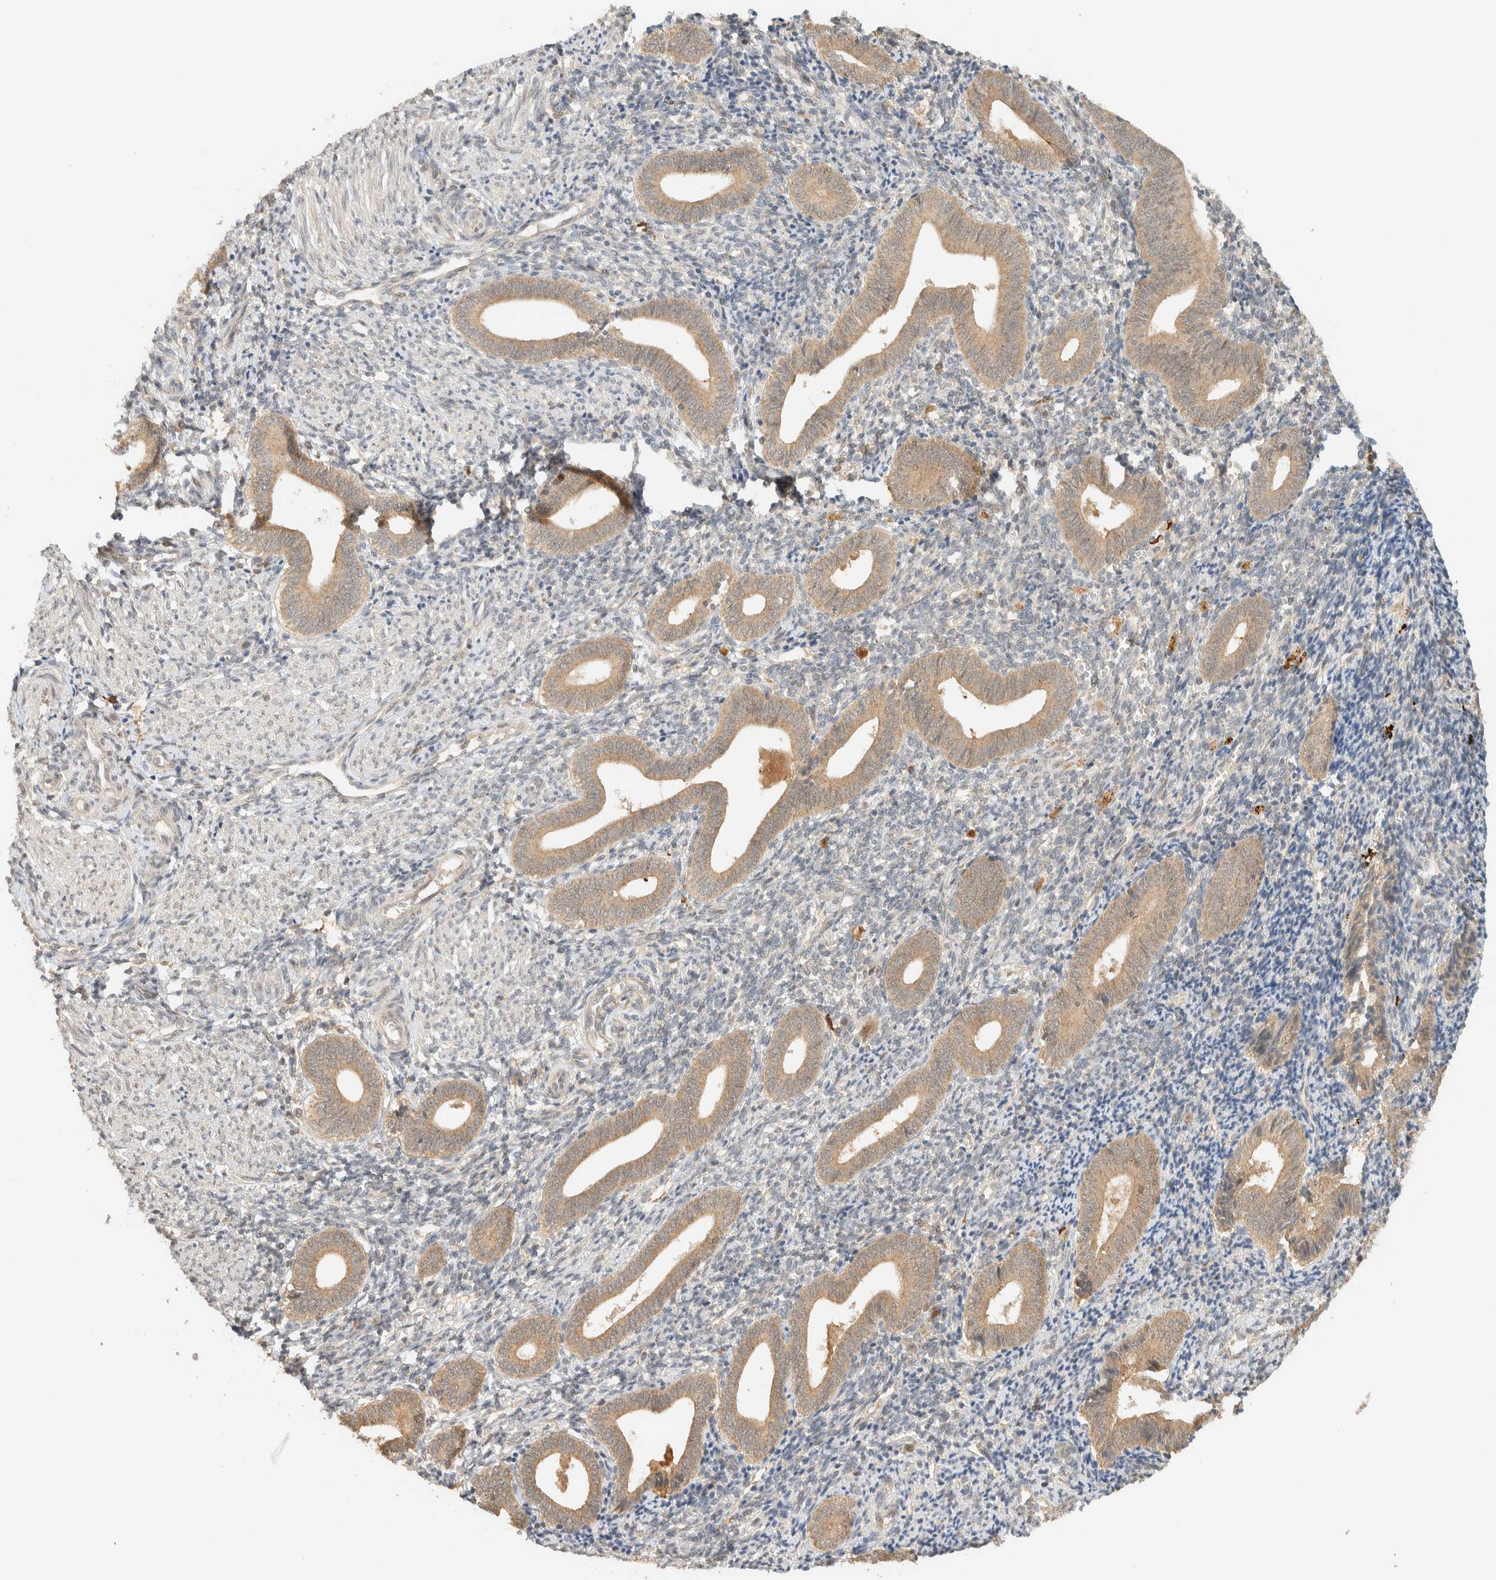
{"staining": {"intensity": "weak", "quantity": "25%-75%", "location": "cytoplasmic/membranous"}, "tissue": "endometrium", "cell_type": "Cells in endometrial stroma", "image_type": "normal", "snomed": [{"axis": "morphology", "description": "Normal tissue, NOS"}, {"axis": "topography", "description": "Uterus"}, {"axis": "topography", "description": "Endometrium"}], "caption": "There is low levels of weak cytoplasmic/membranous staining in cells in endometrial stroma of benign endometrium, as demonstrated by immunohistochemical staining (brown color).", "gene": "ZBTB34", "patient": {"sex": "female", "age": 33}}